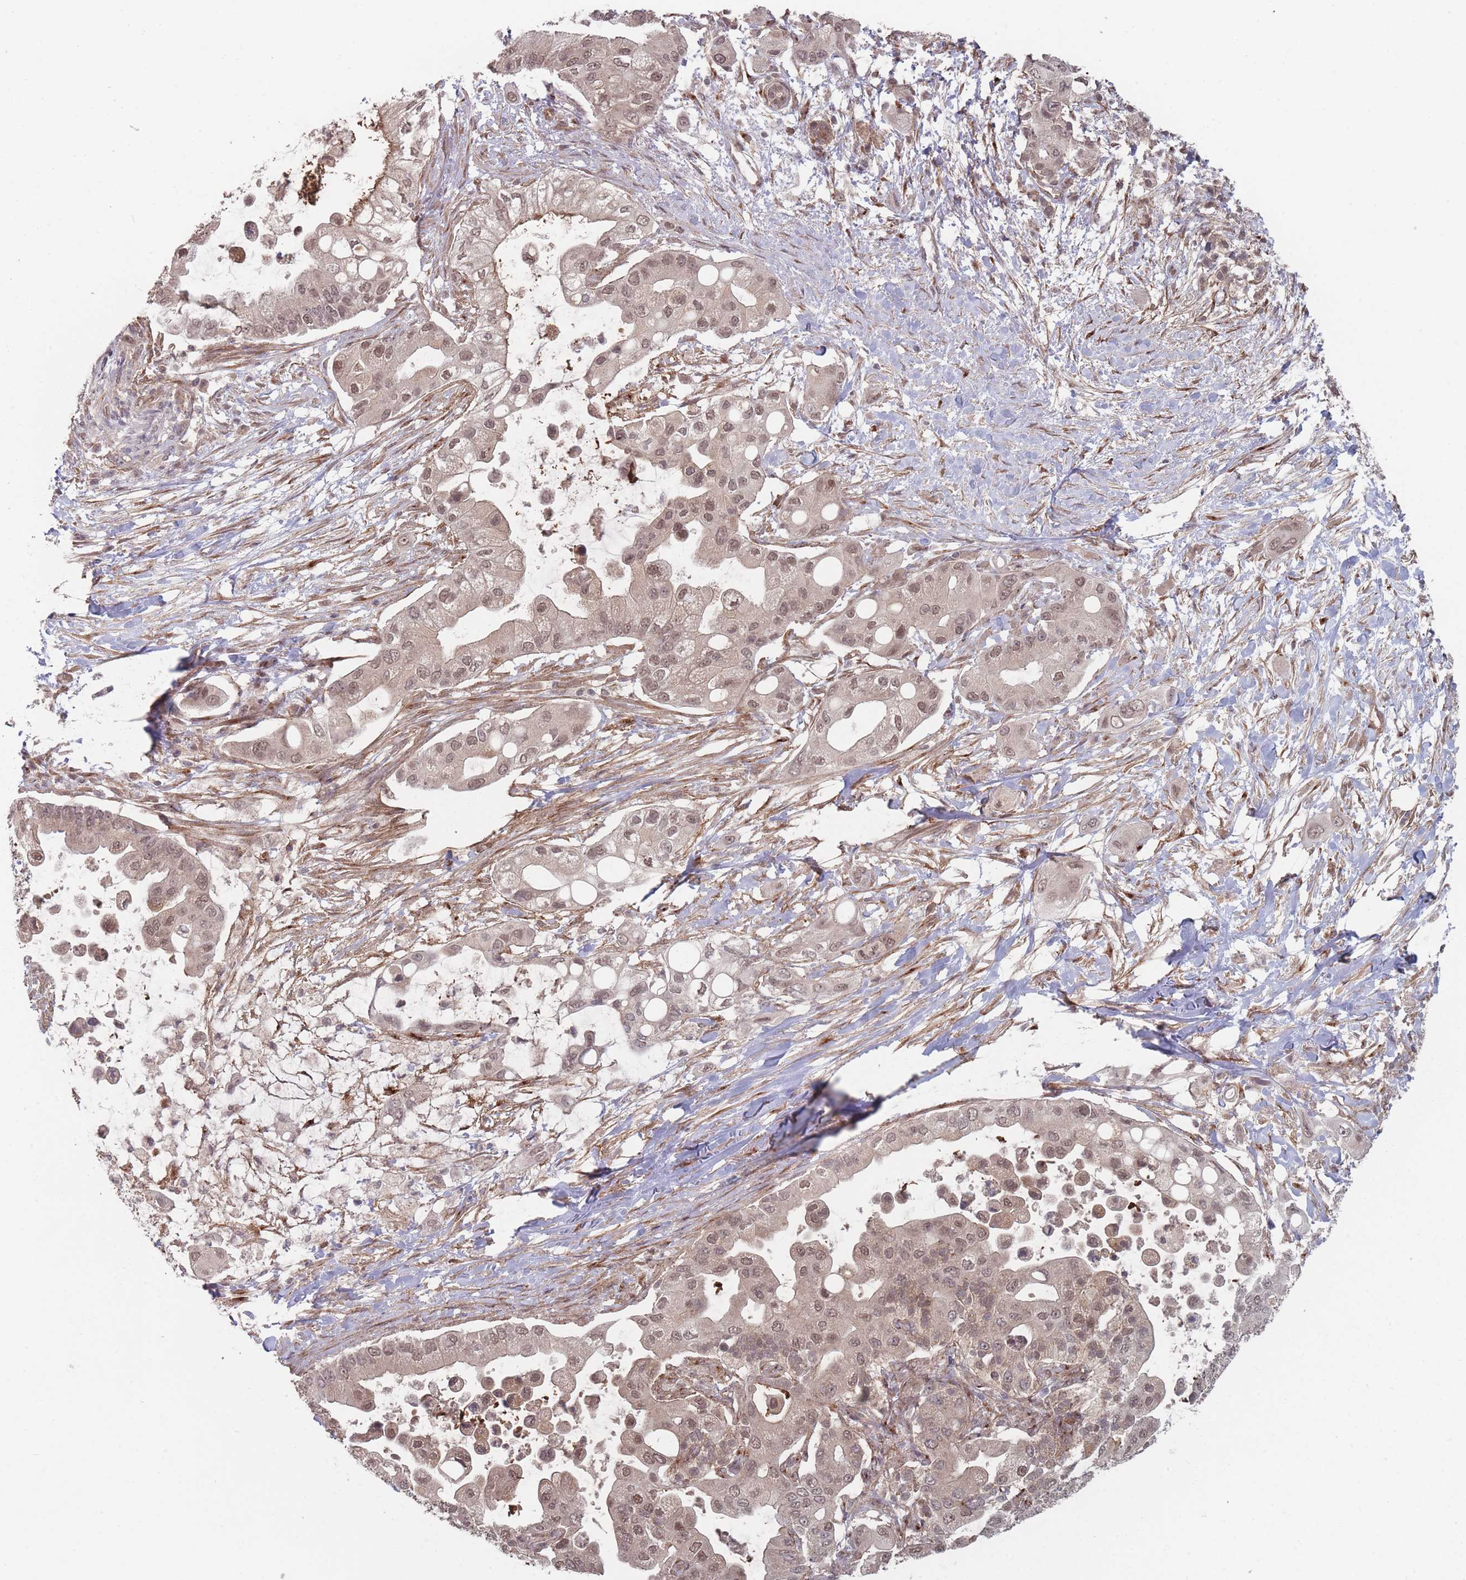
{"staining": {"intensity": "moderate", "quantity": ">75%", "location": "cytoplasmic/membranous,nuclear"}, "tissue": "pancreatic cancer", "cell_type": "Tumor cells", "image_type": "cancer", "snomed": [{"axis": "morphology", "description": "Adenocarcinoma, NOS"}, {"axis": "topography", "description": "Pancreas"}], "caption": "Pancreatic cancer (adenocarcinoma) was stained to show a protein in brown. There is medium levels of moderate cytoplasmic/membranous and nuclear positivity in approximately >75% of tumor cells.", "gene": "CNTRL", "patient": {"sex": "male", "age": 57}}